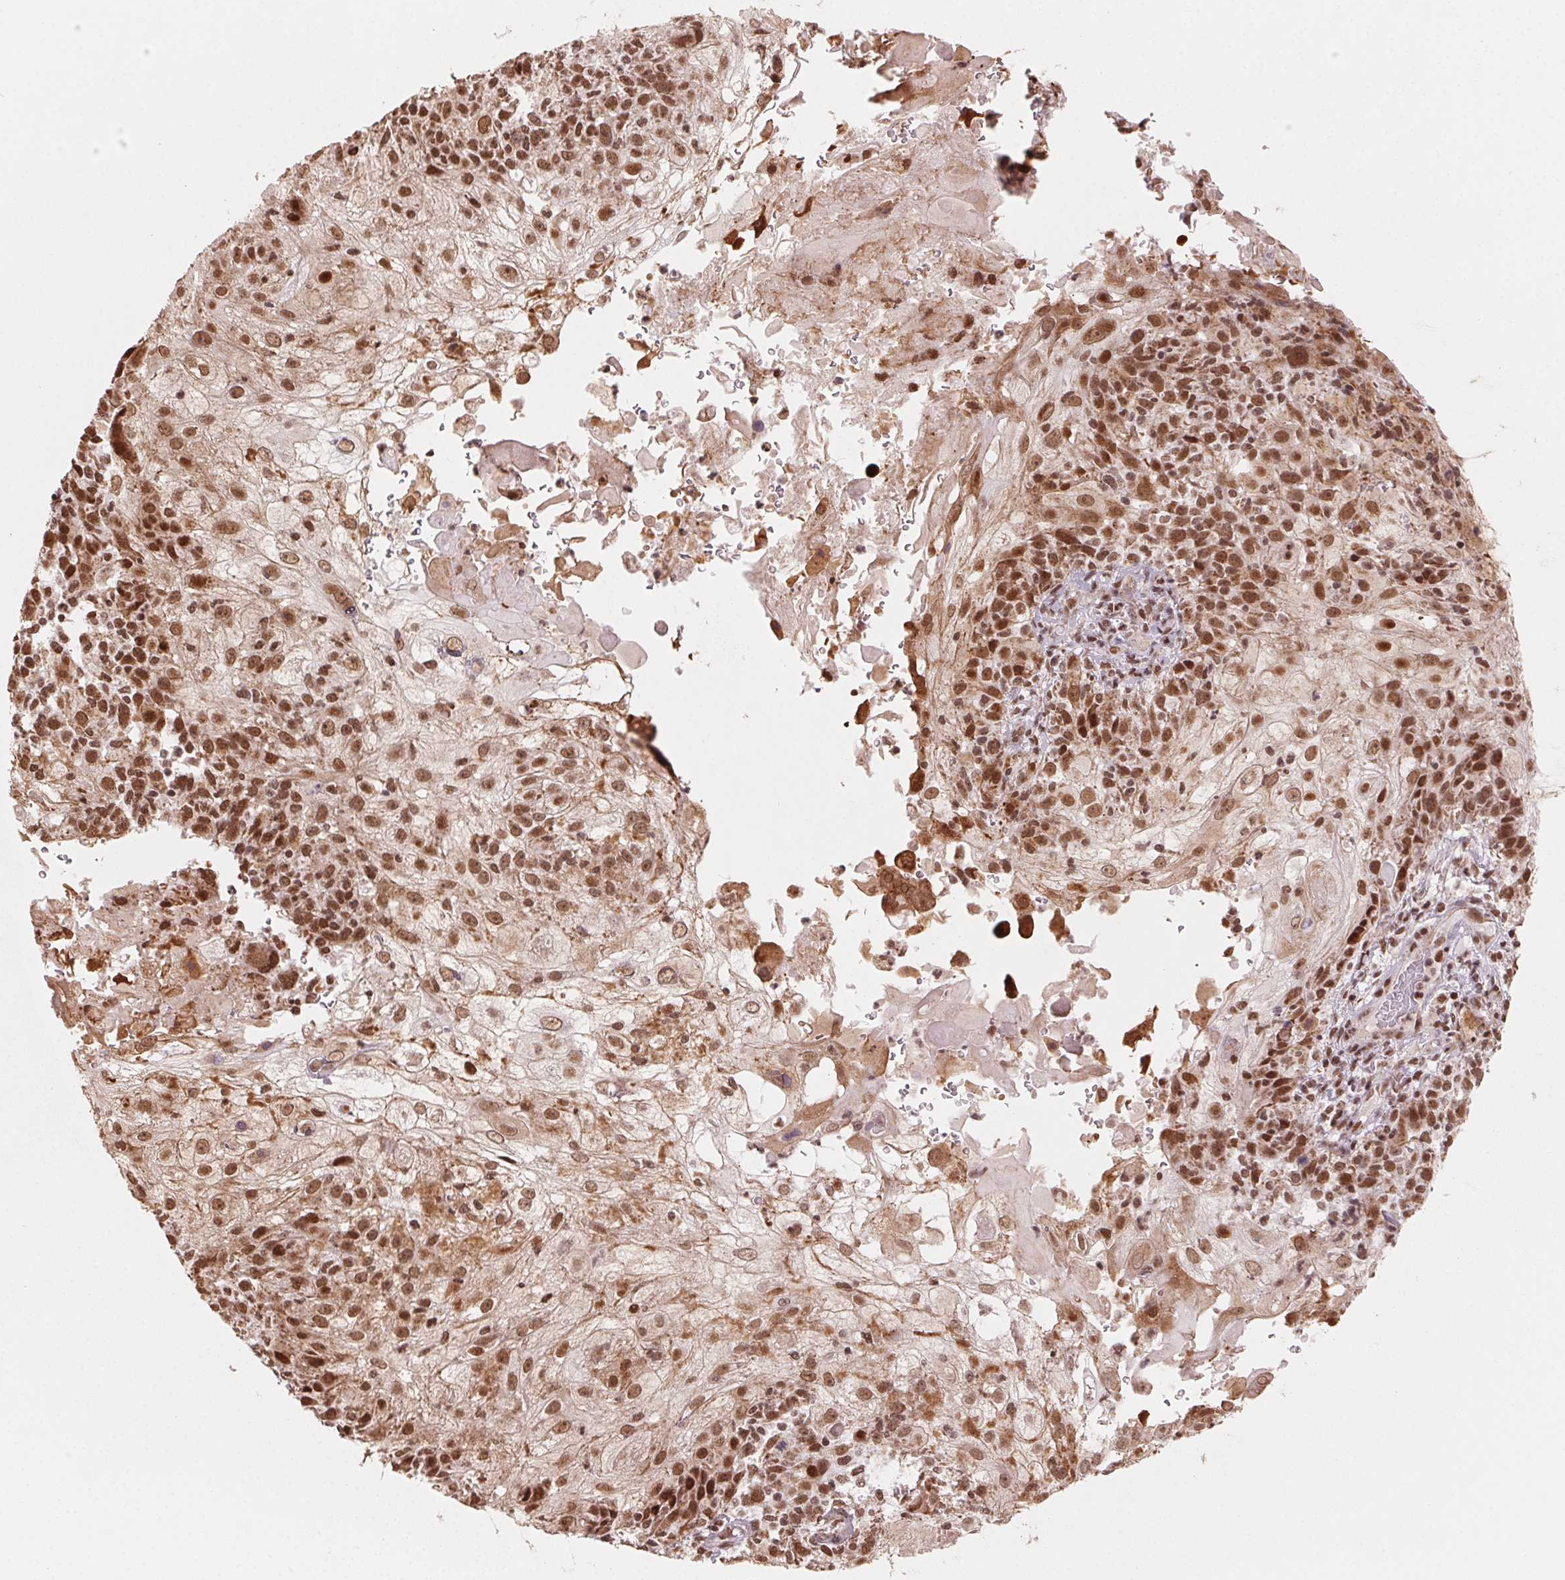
{"staining": {"intensity": "moderate", "quantity": ">75%", "location": "nuclear"}, "tissue": "skin cancer", "cell_type": "Tumor cells", "image_type": "cancer", "snomed": [{"axis": "morphology", "description": "Normal tissue, NOS"}, {"axis": "morphology", "description": "Squamous cell carcinoma, NOS"}, {"axis": "topography", "description": "Skin"}], "caption": "Protein expression analysis of skin cancer demonstrates moderate nuclear staining in about >75% of tumor cells.", "gene": "TOPORS", "patient": {"sex": "female", "age": 83}}